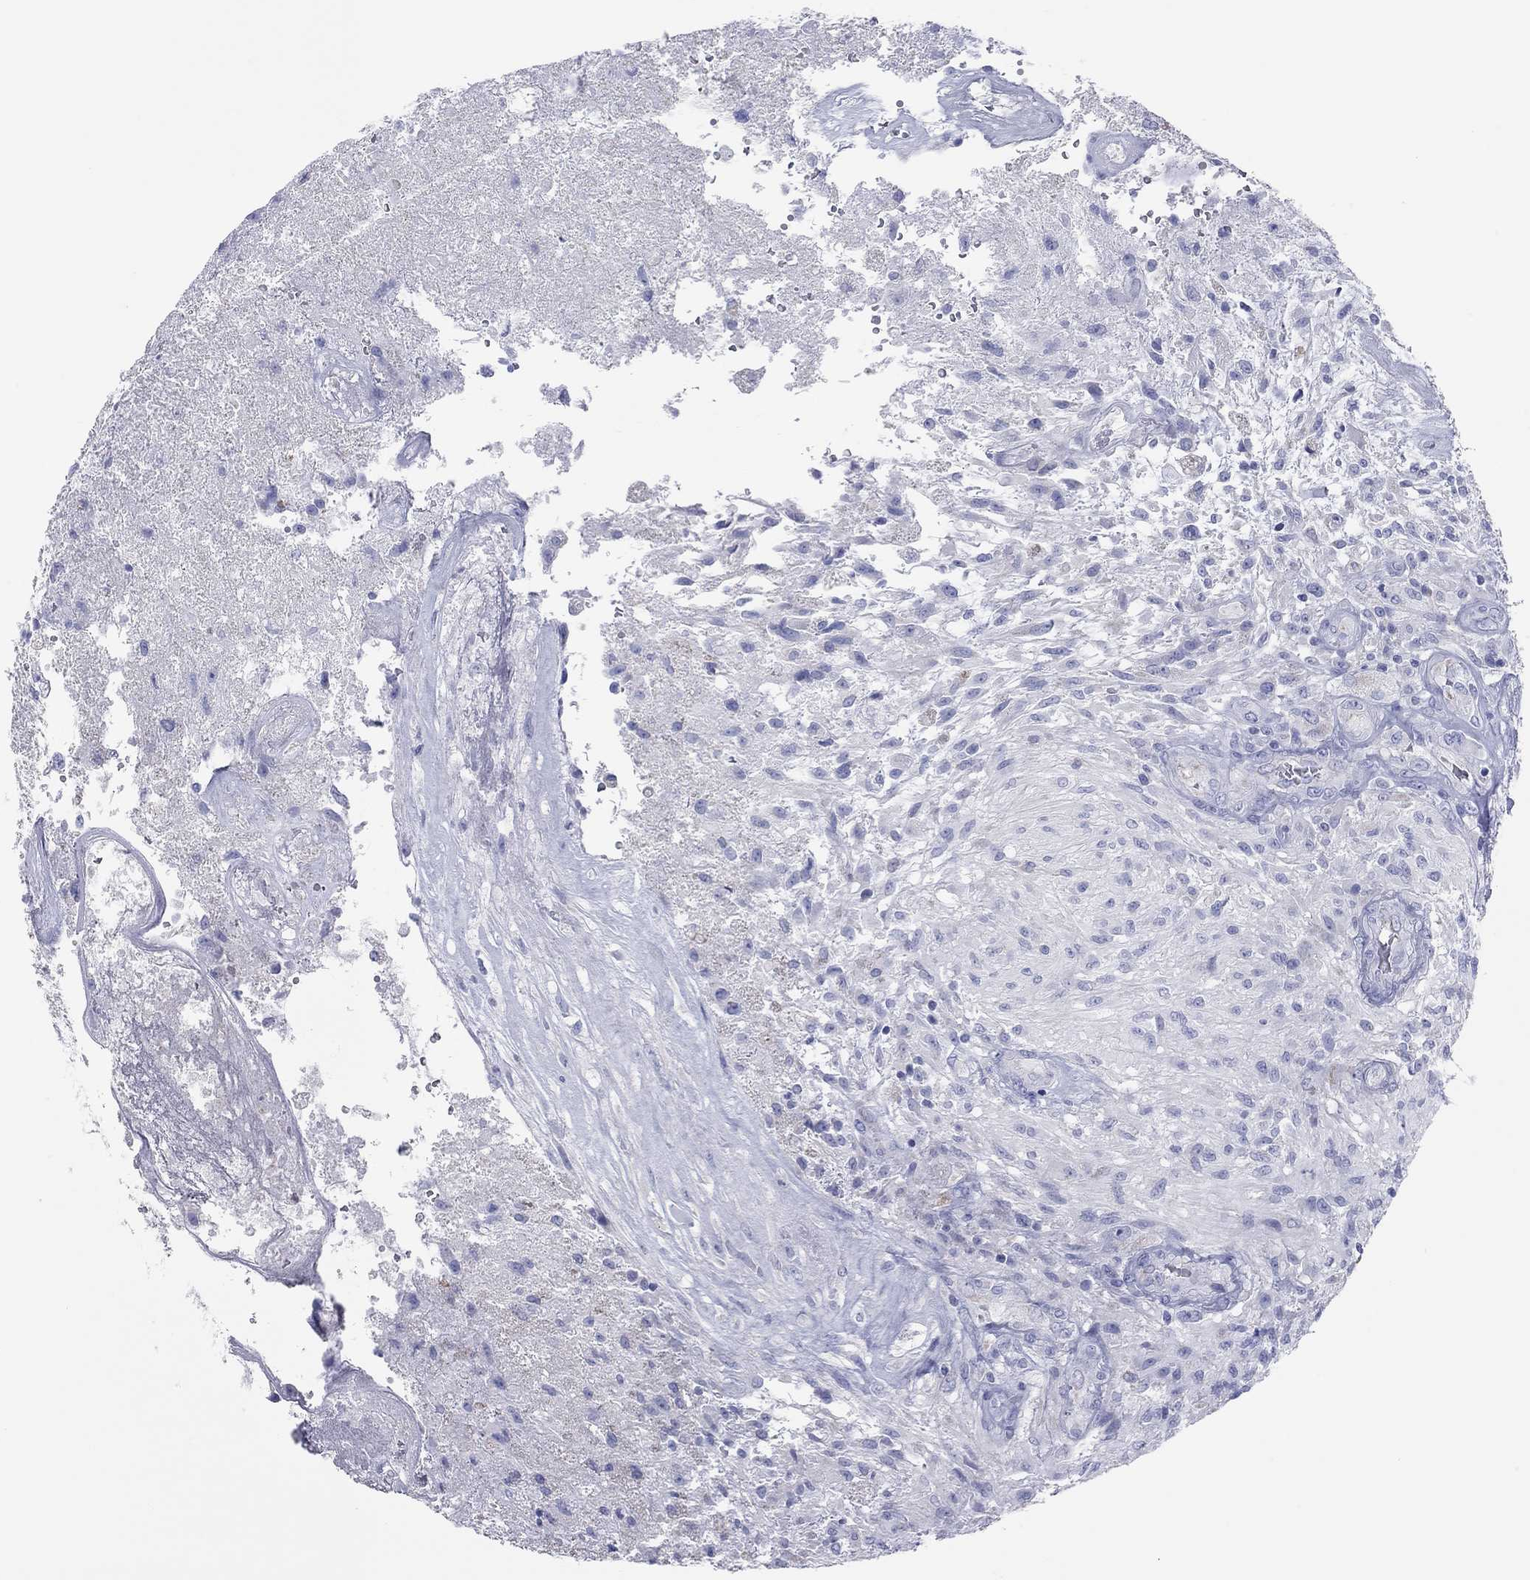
{"staining": {"intensity": "negative", "quantity": "none", "location": "none"}, "tissue": "glioma", "cell_type": "Tumor cells", "image_type": "cancer", "snomed": [{"axis": "morphology", "description": "Glioma, malignant, High grade"}, {"axis": "topography", "description": "Brain"}], "caption": "Tumor cells show no significant positivity in high-grade glioma (malignant).", "gene": "VSIG10", "patient": {"sex": "male", "age": 56}}